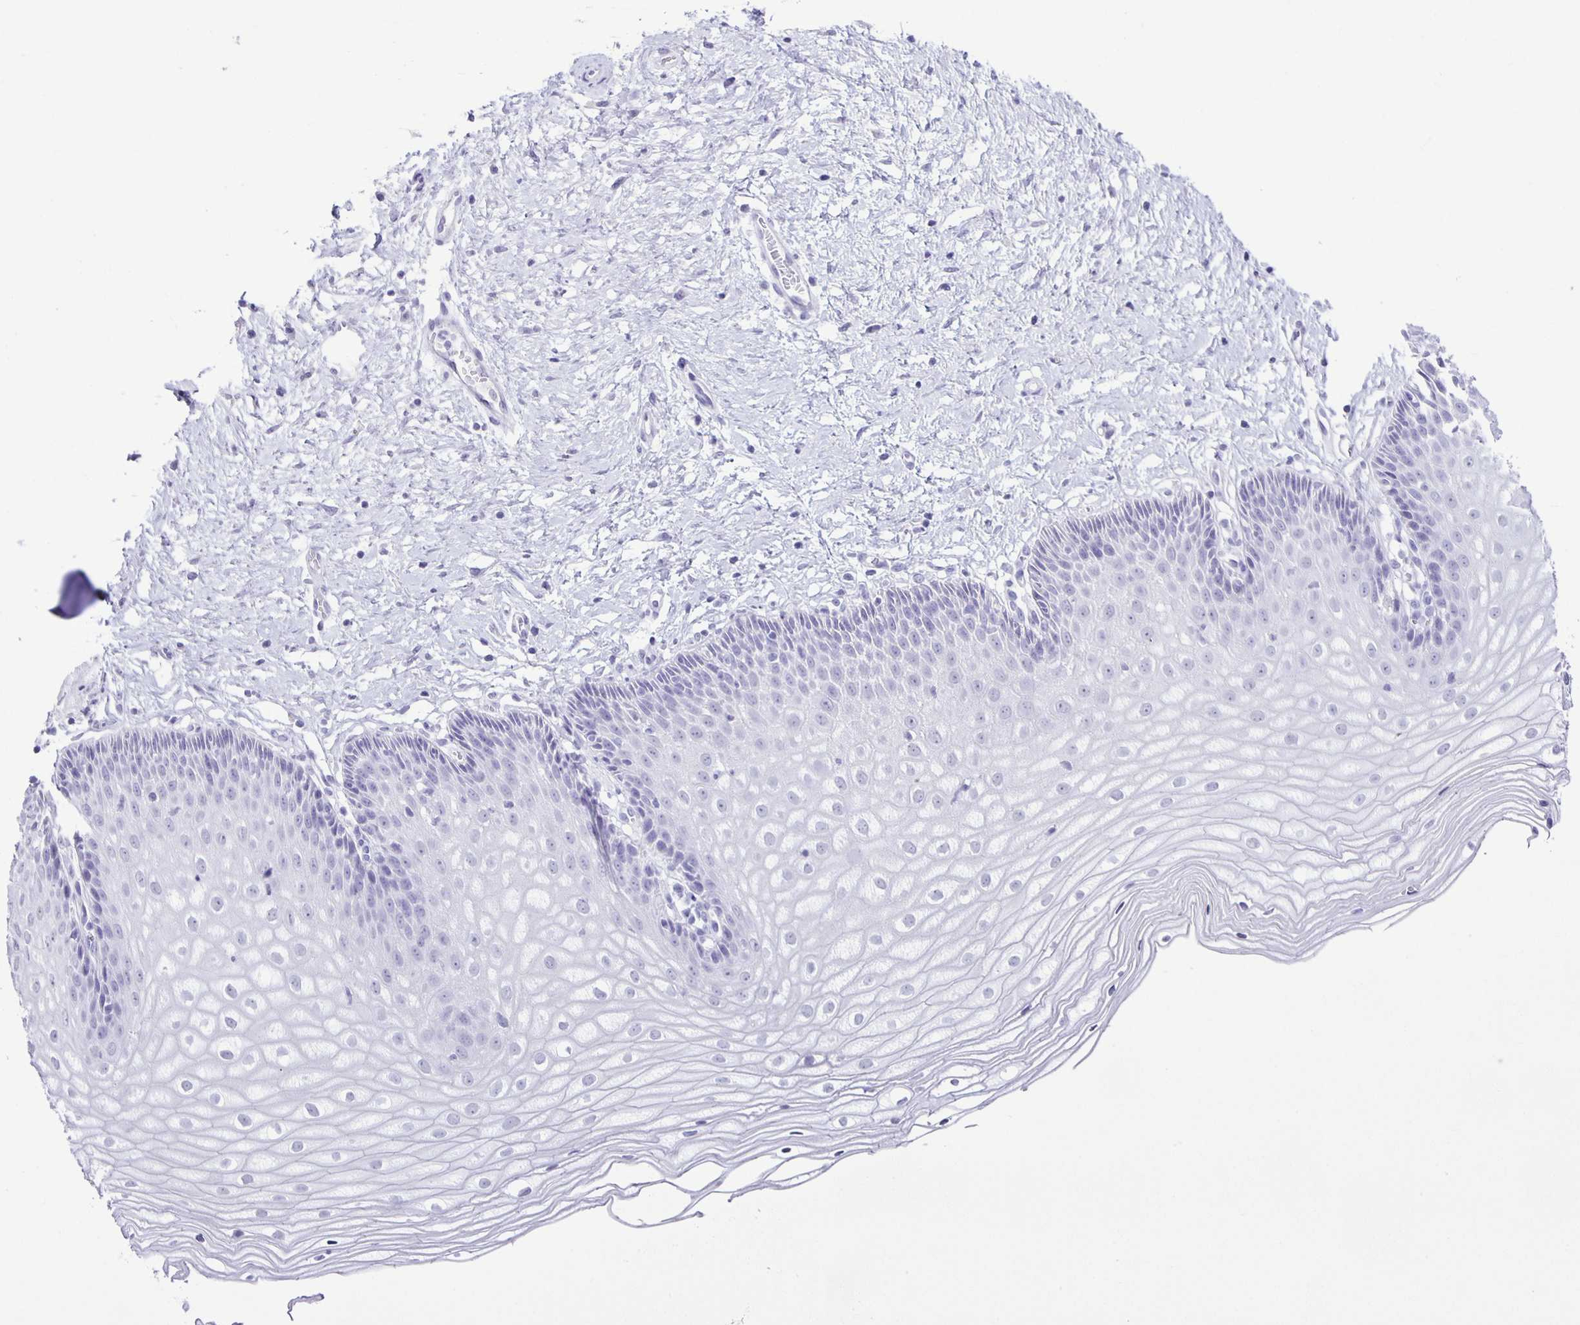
{"staining": {"intensity": "negative", "quantity": "none", "location": "none"}, "tissue": "cervix", "cell_type": "Glandular cells", "image_type": "normal", "snomed": [{"axis": "morphology", "description": "Normal tissue, NOS"}, {"axis": "topography", "description": "Cervix"}], "caption": "This is a micrograph of IHC staining of benign cervix, which shows no expression in glandular cells.", "gene": "EZHIP", "patient": {"sex": "female", "age": 36}}